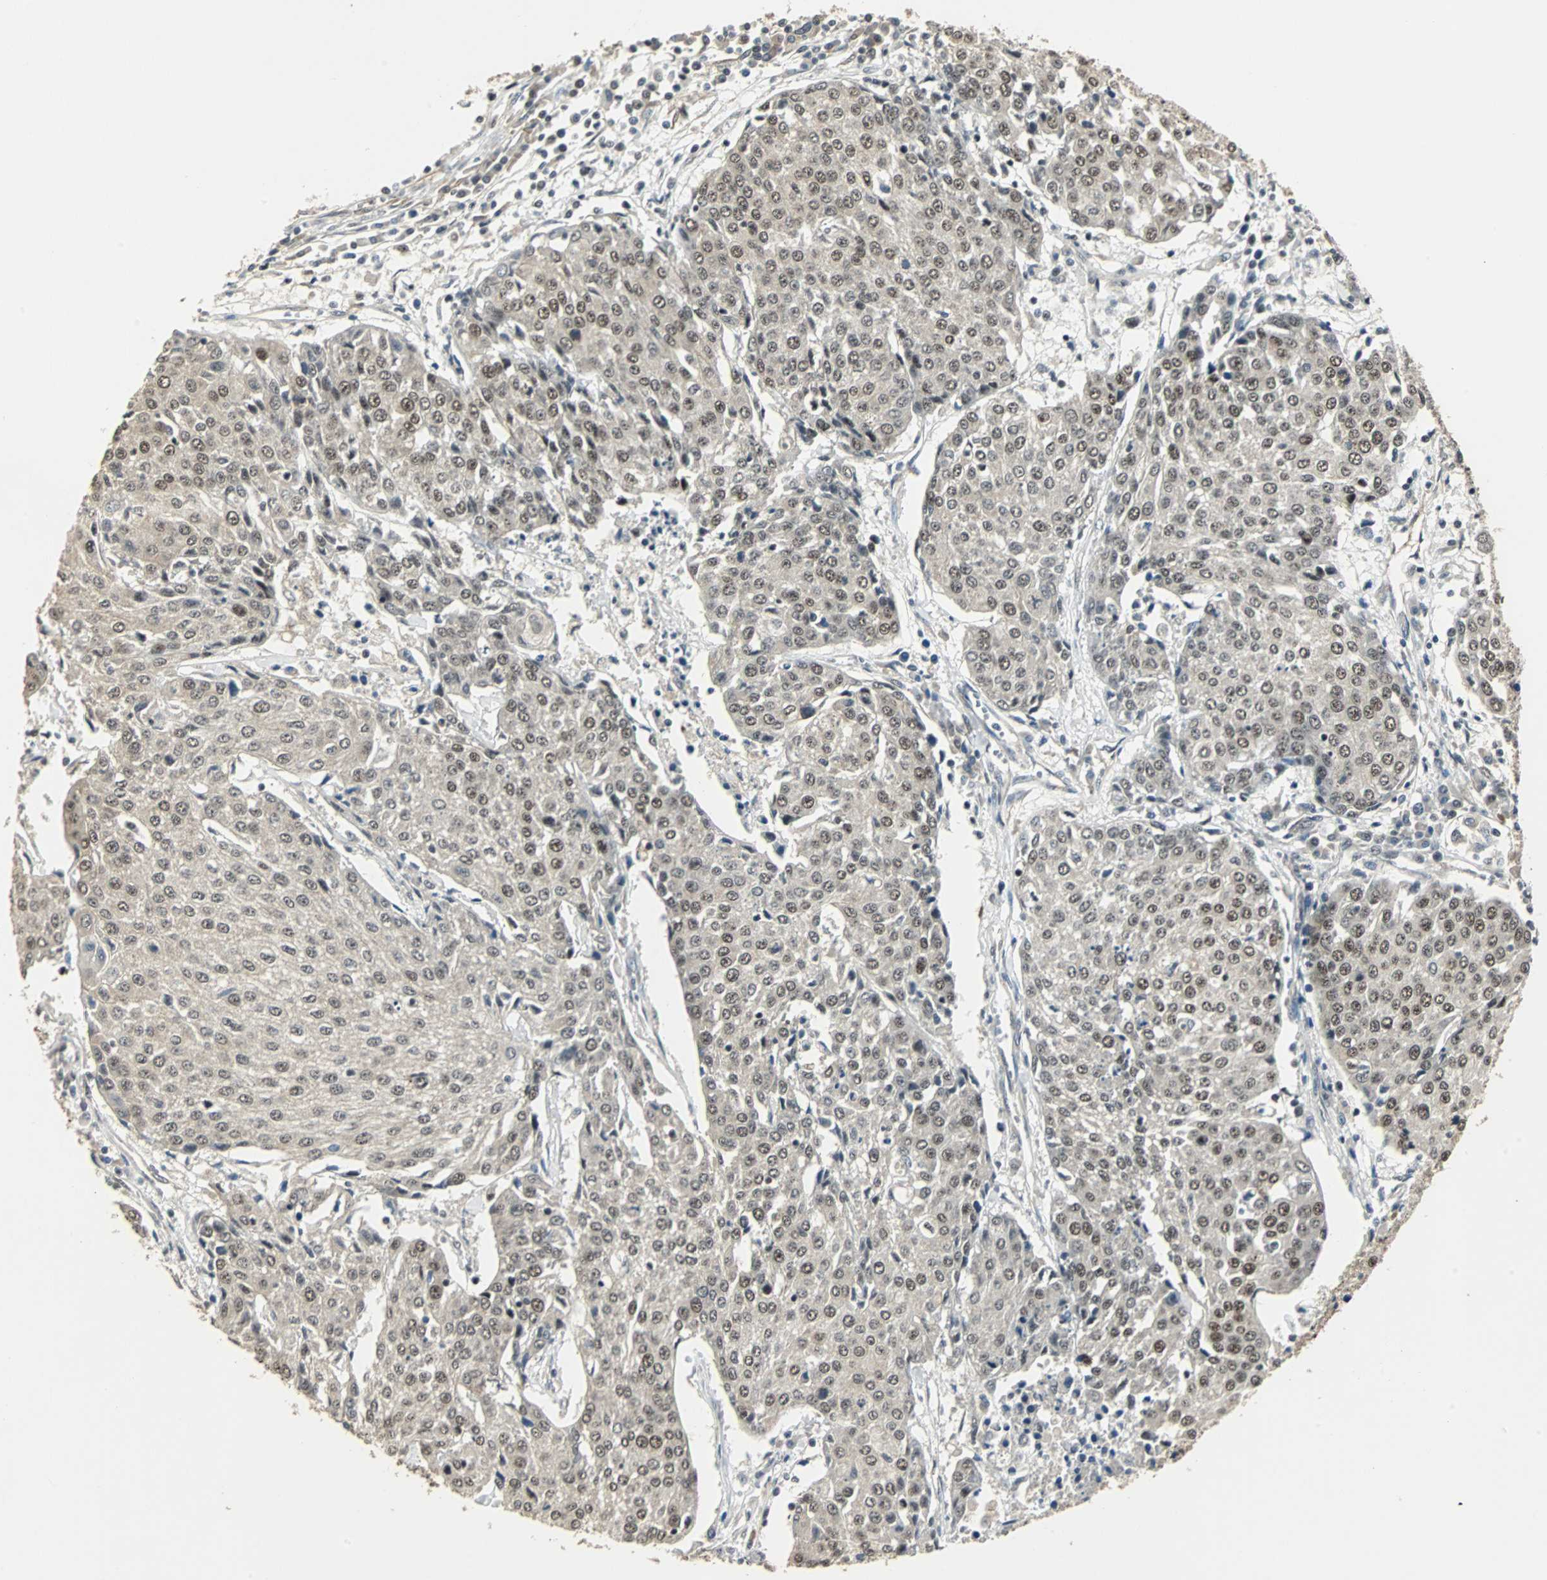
{"staining": {"intensity": "moderate", "quantity": ">75%", "location": "nuclear"}, "tissue": "urothelial cancer", "cell_type": "Tumor cells", "image_type": "cancer", "snomed": [{"axis": "morphology", "description": "Urothelial carcinoma, High grade"}, {"axis": "topography", "description": "Urinary bladder"}], "caption": "Protein analysis of urothelial carcinoma (high-grade) tissue exhibits moderate nuclear positivity in about >75% of tumor cells.", "gene": "MED4", "patient": {"sex": "female", "age": 85}}